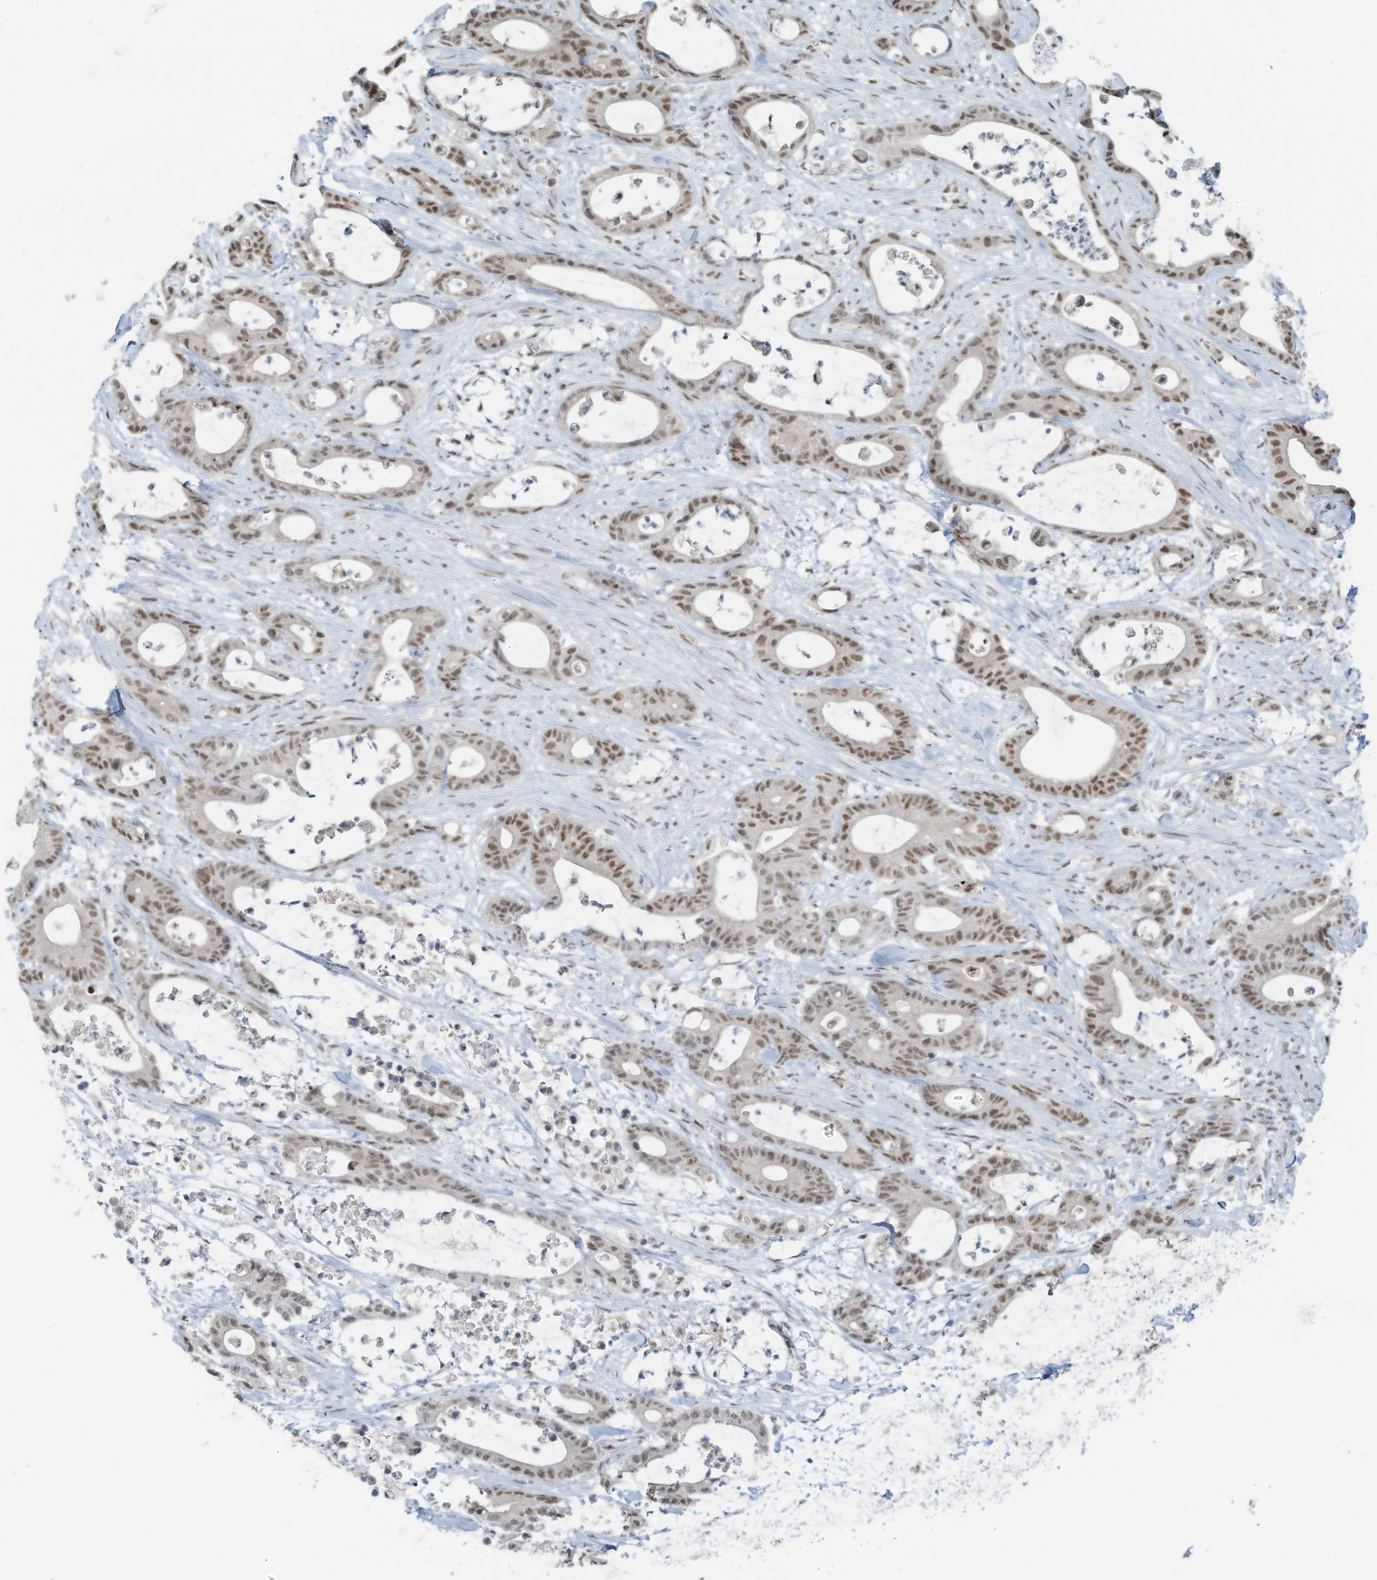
{"staining": {"intensity": "moderate", "quantity": ">75%", "location": "nuclear"}, "tissue": "colorectal cancer", "cell_type": "Tumor cells", "image_type": "cancer", "snomed": [{"axis": "morphology", "description": "Adenocarcinoma, NOS"}, {"axis": "topography", "description": "Colon"}], "caption": "This image exhibits immunohistochemistry staining of human colorectal cancer (adenocarcinoma), with medium moderate nuclear staining in about >75% of tumor cells.", "gene": "WRNIP1", "patient": {"sex": "female", "age": 84}}